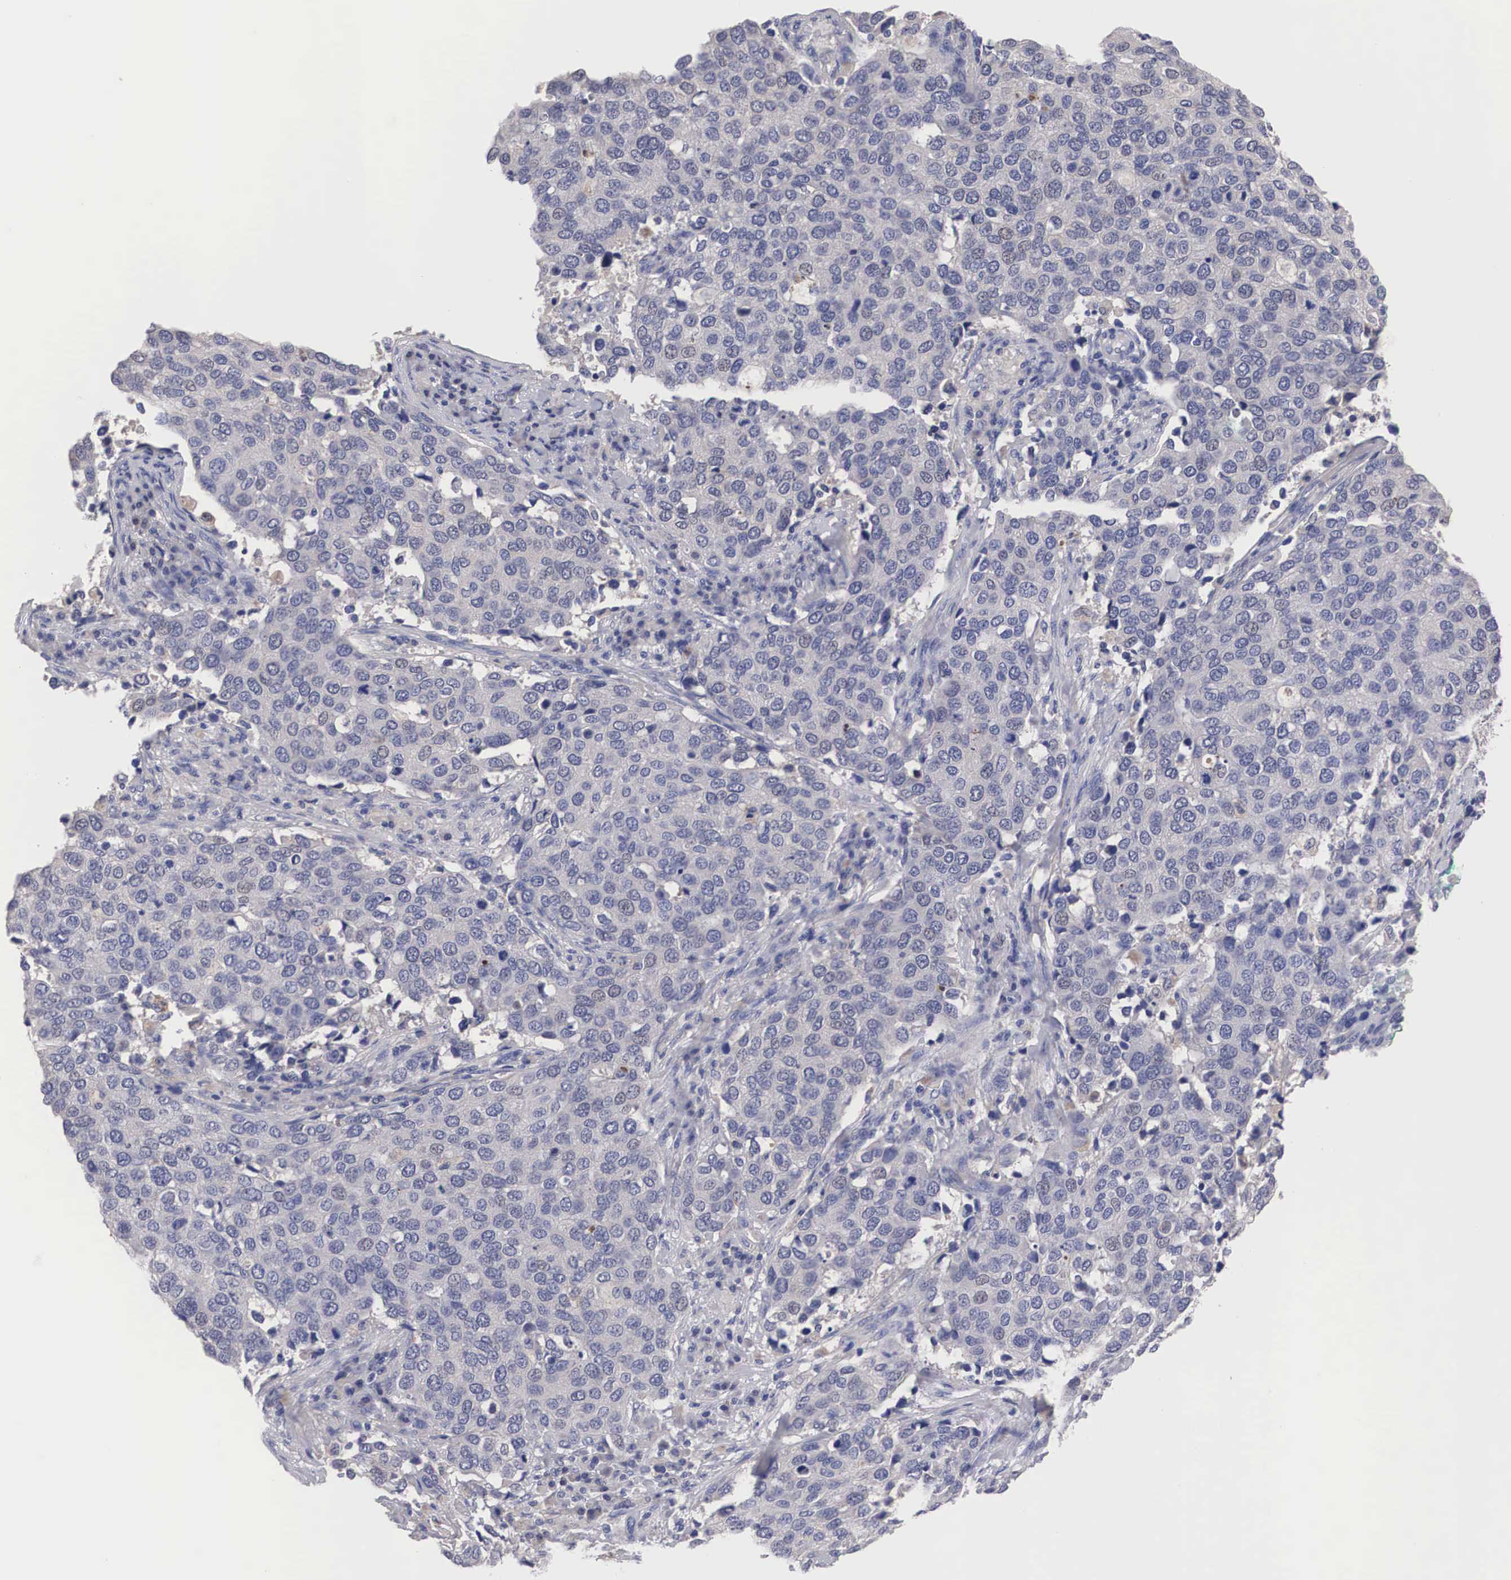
{"staining": {"intensity": "weak", "quantity": ">75%", "location": "cytoplasmic/membranous"}, "tissue": "cervical cancer", "cell_type": "Tumor cells", "image_type": "cancer", "snomed": [{"axis": "morphology", "description": "Squamous cell carcinoma, NOS"}, {"axis": "topography", "description": "Cervix"}], "caption": "Immunohistochemical staining of cervical squamous cell carcinoma exhibits weak cytoplasmic/membranous protein expression in about >75% of tumor cells.", "gene": "ABHD4", "patient": {"sex": "female", "age": 54}}